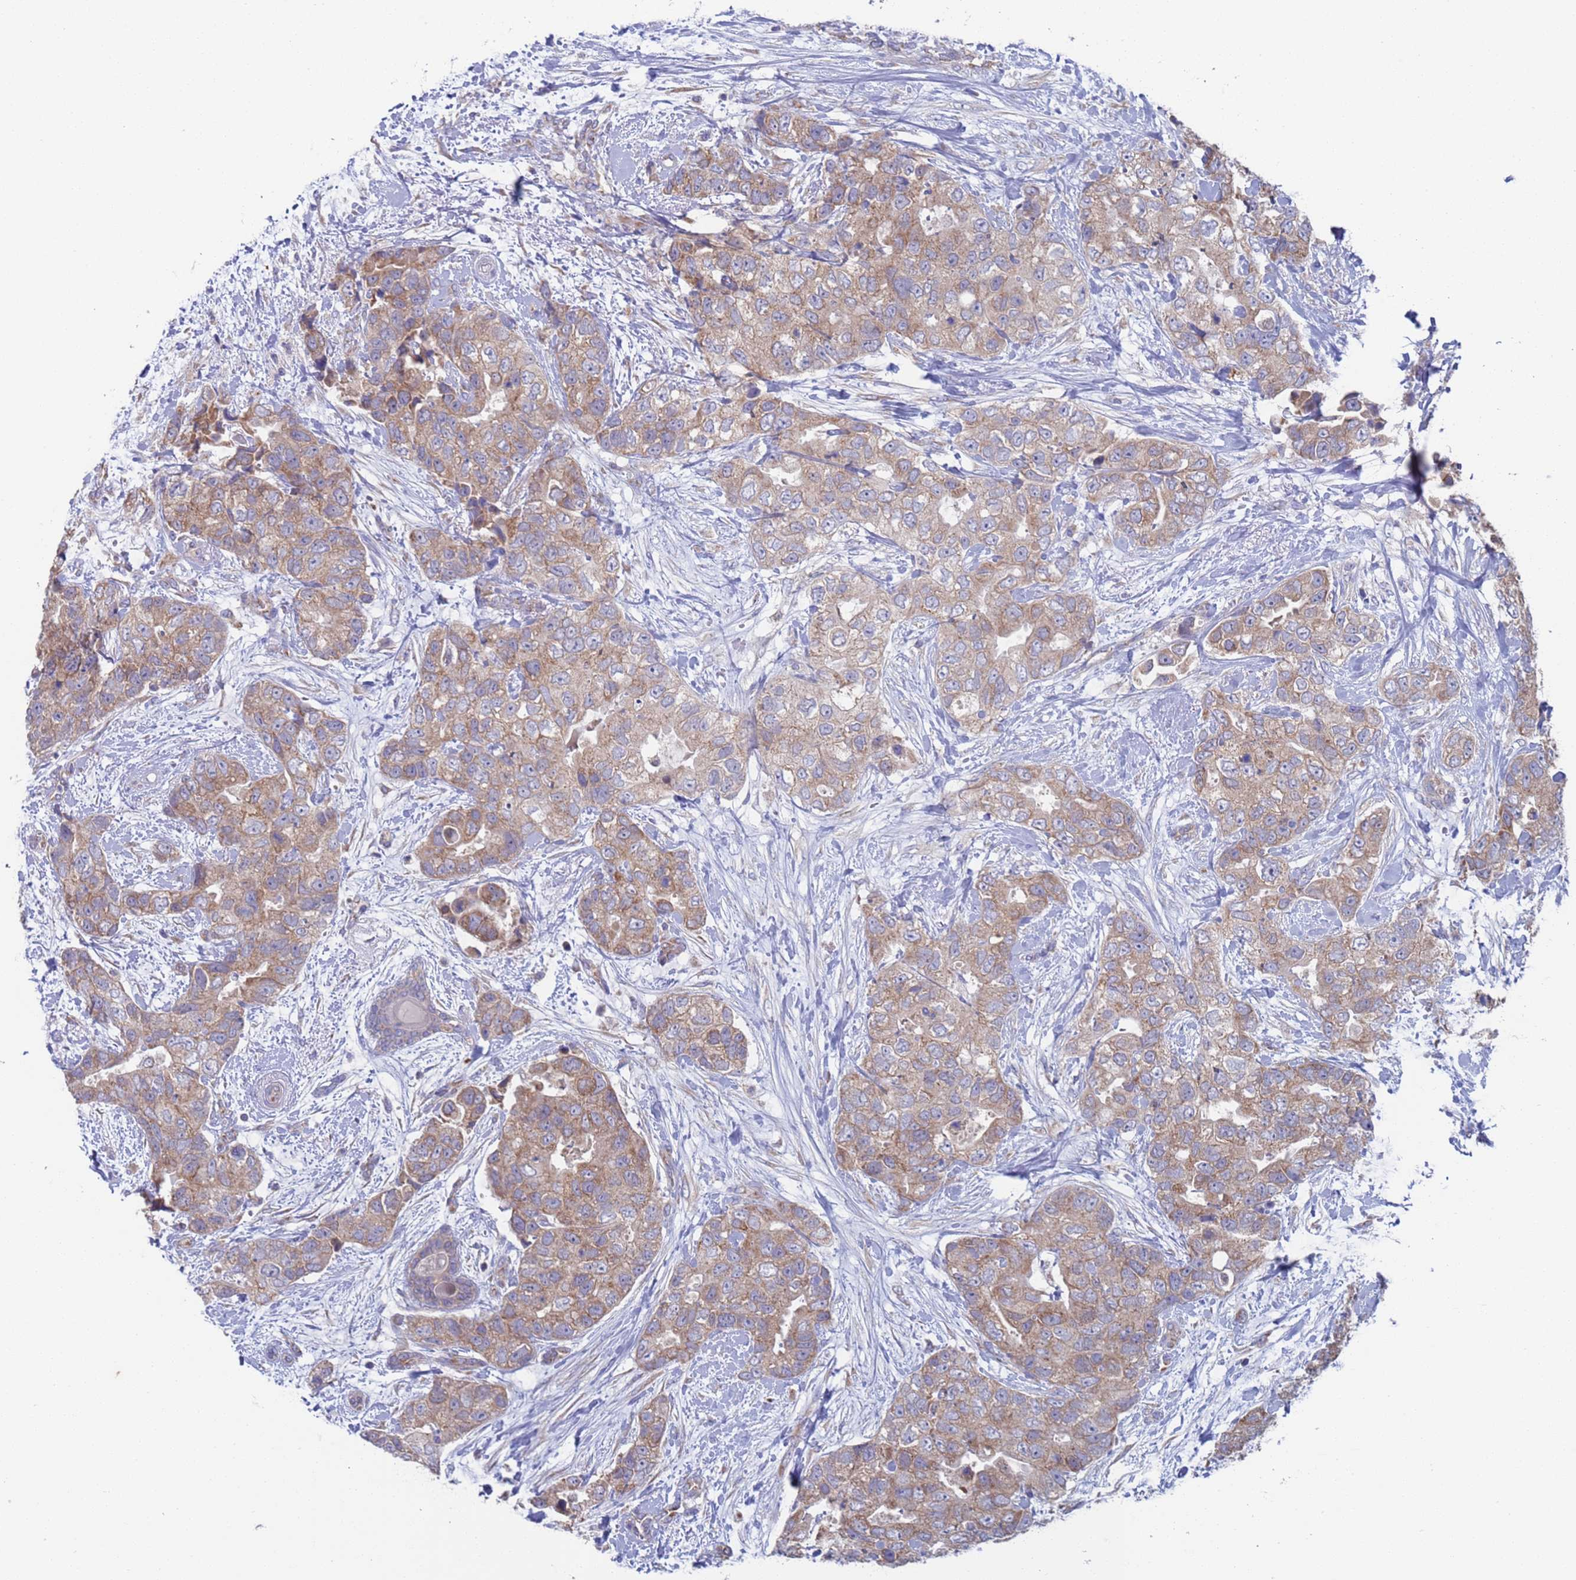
{"staining": {"intensity": "moderate", "quantity": ">75%", "location": "cytoplasmic/membranous"}, "tissue": "breast cancer", "cell_type": "Tumor cells", "image_type": "cancer", "snomed": [{"axis": "morphology", "description": "Duct carcinoma"}, {"axis": "topography", "description": "Breast"}], "caption": "A histopathology image showing moderate cytoplasmic/membranous positivity in approximately >75% of tumor cells in breast cancer (intraductal carcinoma), as visualized by brown immunohistochemical staining.", "gene": "PET117", "patient": {"sex": "female", "age": 62}}